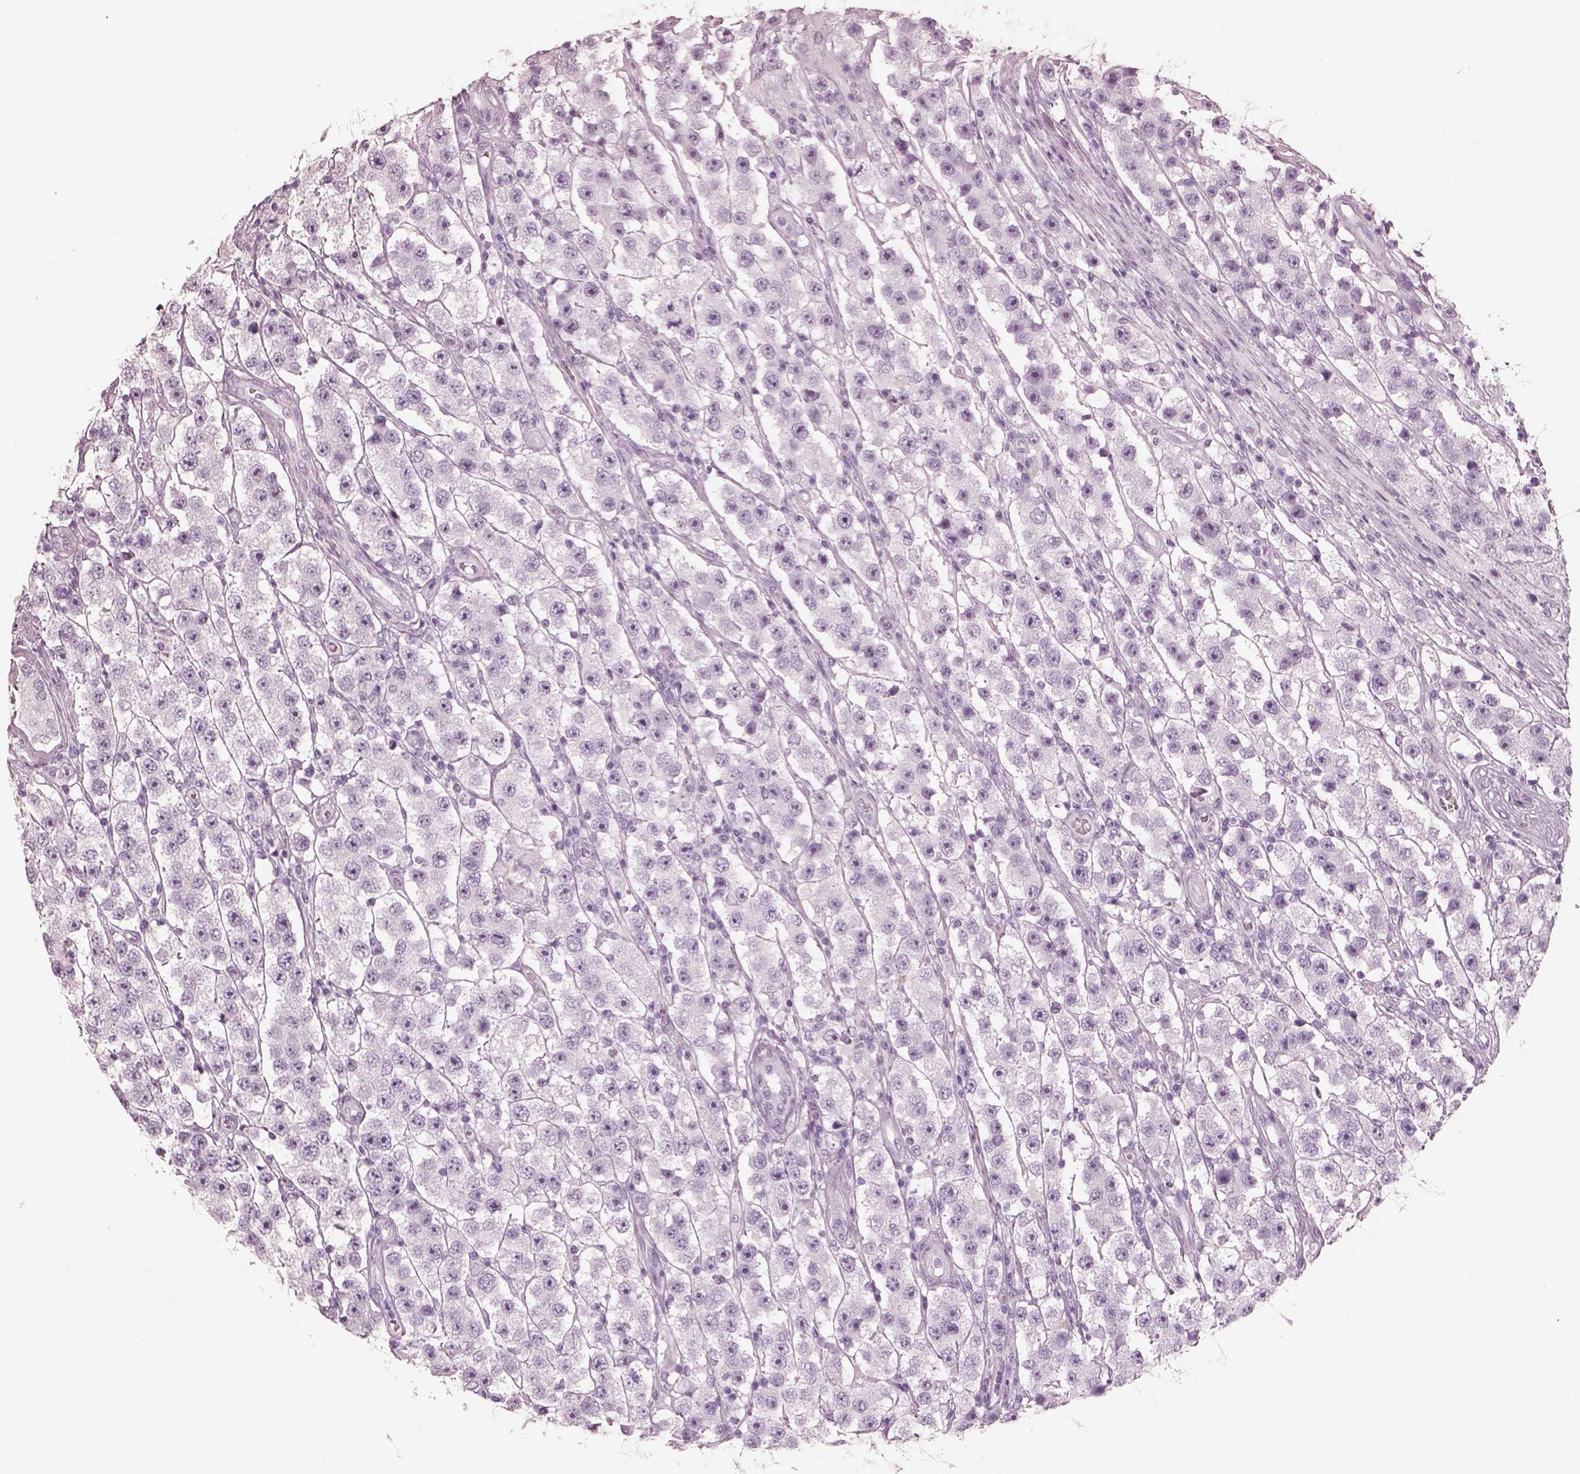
{"staining": {"intensity": "negative", "quantity": "none", "location": "none"}, "tissue": "testis cancer", "cell_type": "Tumor cells", "image_type": "cancer", "snomed": [{"axis": "morphology", "description": "Seminoma, NOS"}, {"axis": "topography", "description": "Testis"}], "caption": "Tumor cells are negative for brown protein staining in testis seminoma.", "gene": "ELANE", "patient": {"sex": "male", "age": 45}}